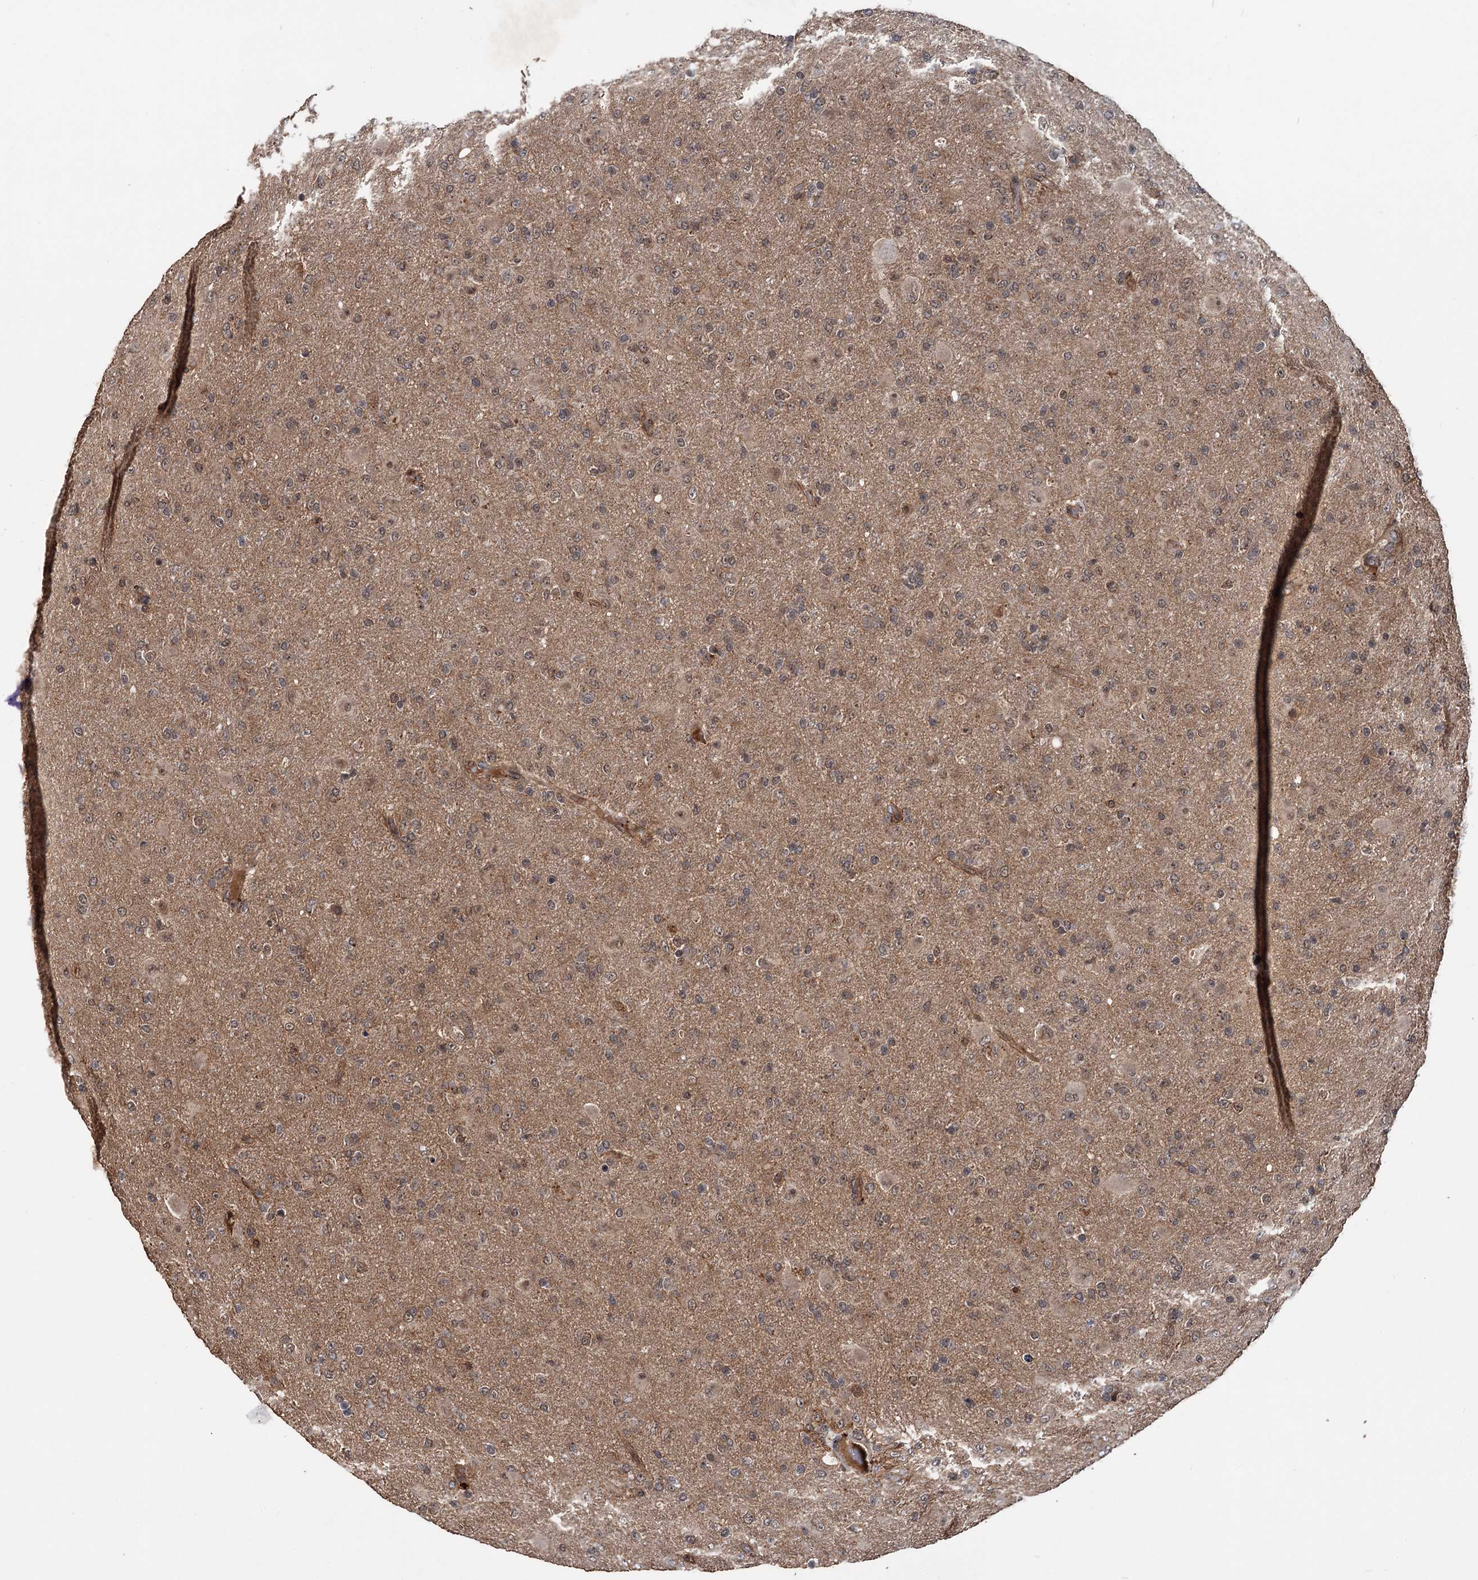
{"staining": {"intensity": "weak", "quantity": "25%-75%", "location": "cytoplasmic/membranous,nuclear"}, "tissue": "glioma", "cell_type": "Tumor cells", "image_type": "cancer", "snomed": [{"axis": "morphology", "description": "Glioma, malignant, Low grade"}, {"axis": "topography", "description": "Brain"}], "caption": "Immunohistochemistry (IHC) of human malignant low-grade glioma shows low levels of weak cytoplasmic/membranous and nuclear expression in approximately 25%-75% of tumor cells. Nuclei are stained in blue.", "gene": "KANSL2", "patient": {"sex": "male", "age": 65}}